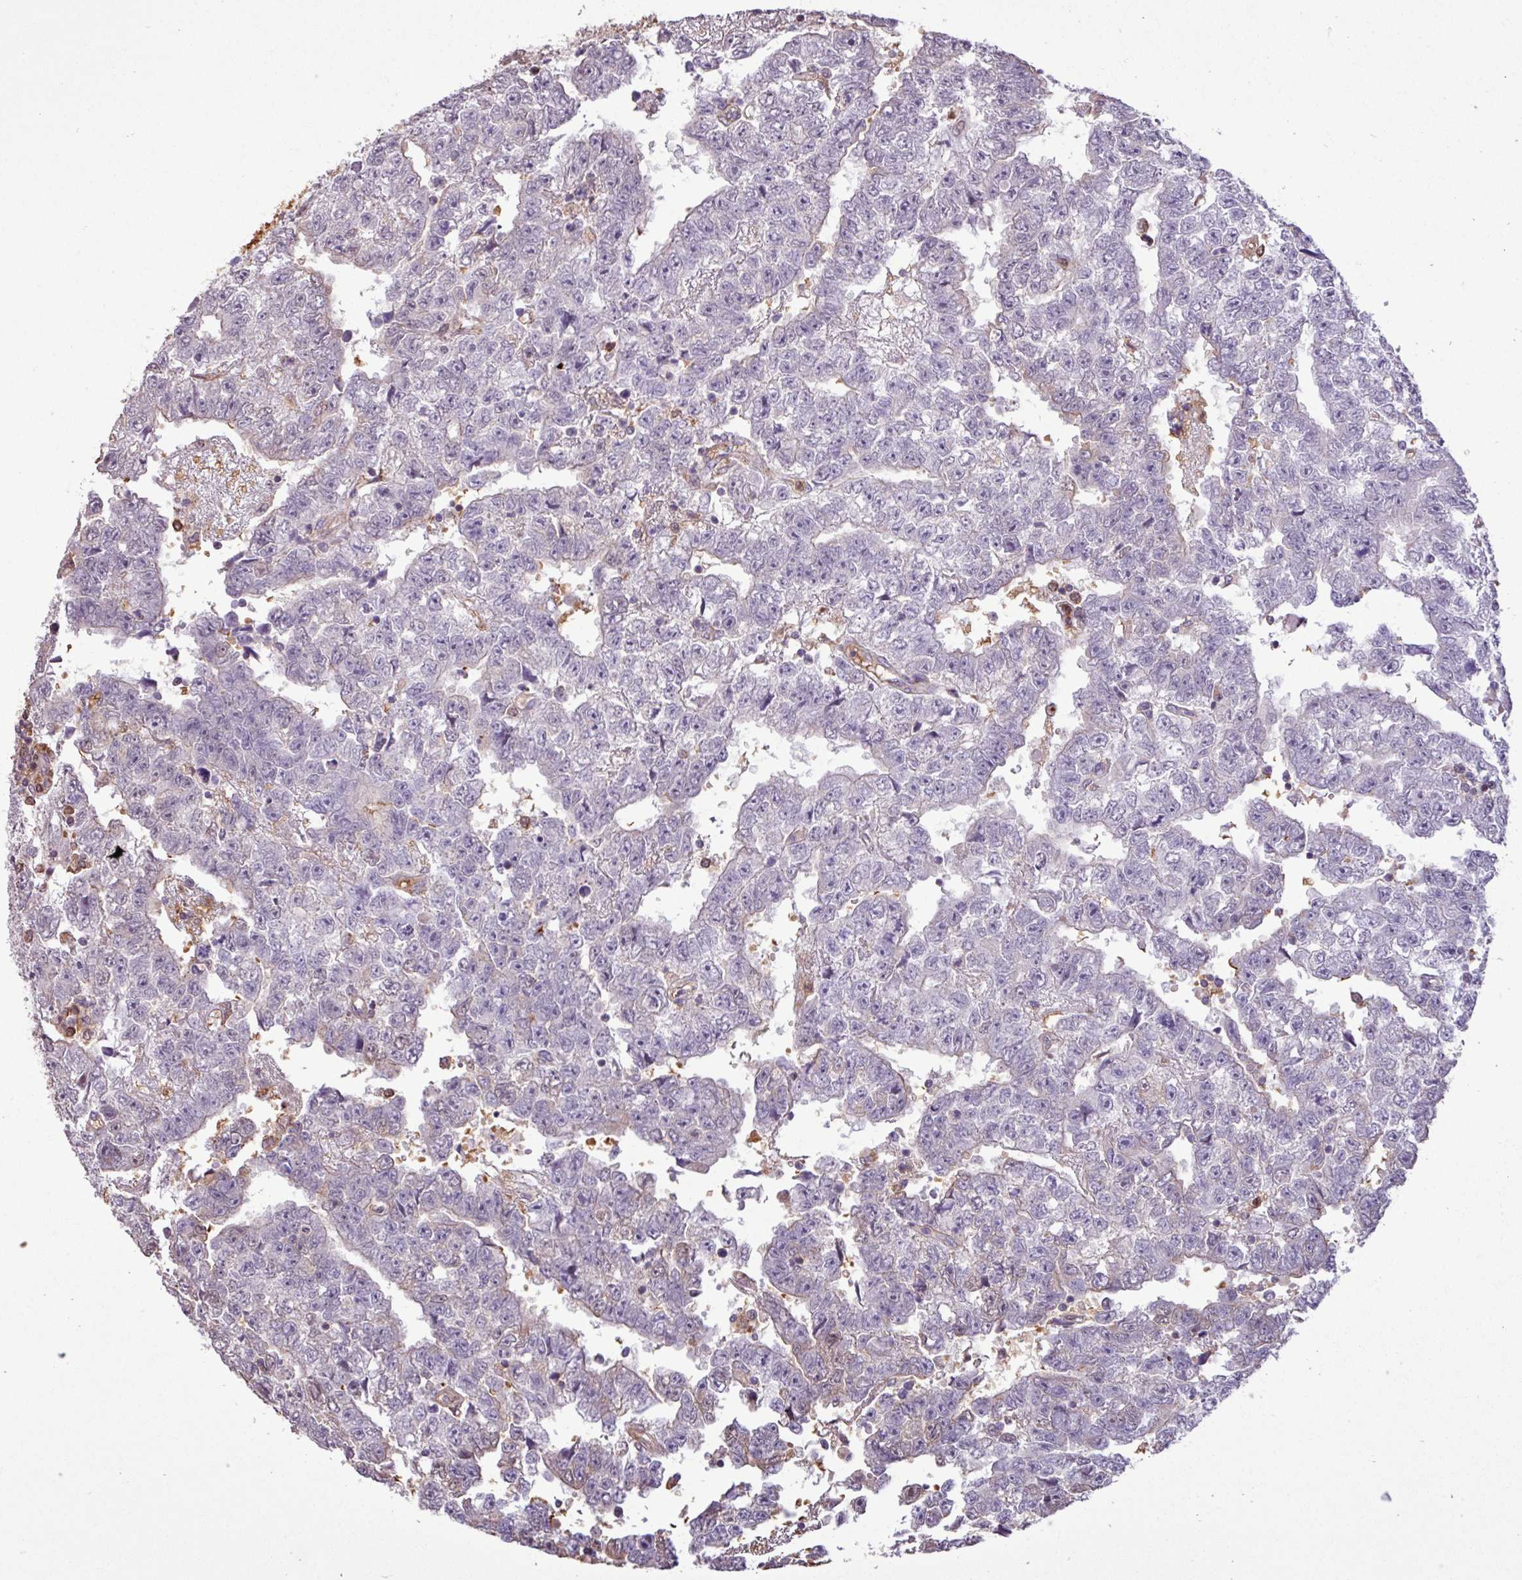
{"staining": {"intensity": "negative", "quantity": "none", "location": "none"}, "tissue": "testis cancer", "cell_type": "Tumor cells", "image_type": "cancer", "snomed": [{"axis": "morphology", "description": "Carcinoma, Embryonal, NOS"}, {"axis": "topography", "description": "Testis"}], "caption": "A high-resolution photomicrograph shows immunohistochemistry staining of embryonal carcinoma (testis), which exhibits no significant expression in tumor cells. Nuclei are stained in blue.", "gene": "CHST11", "patient": {"sex": "male", "age": 25}}